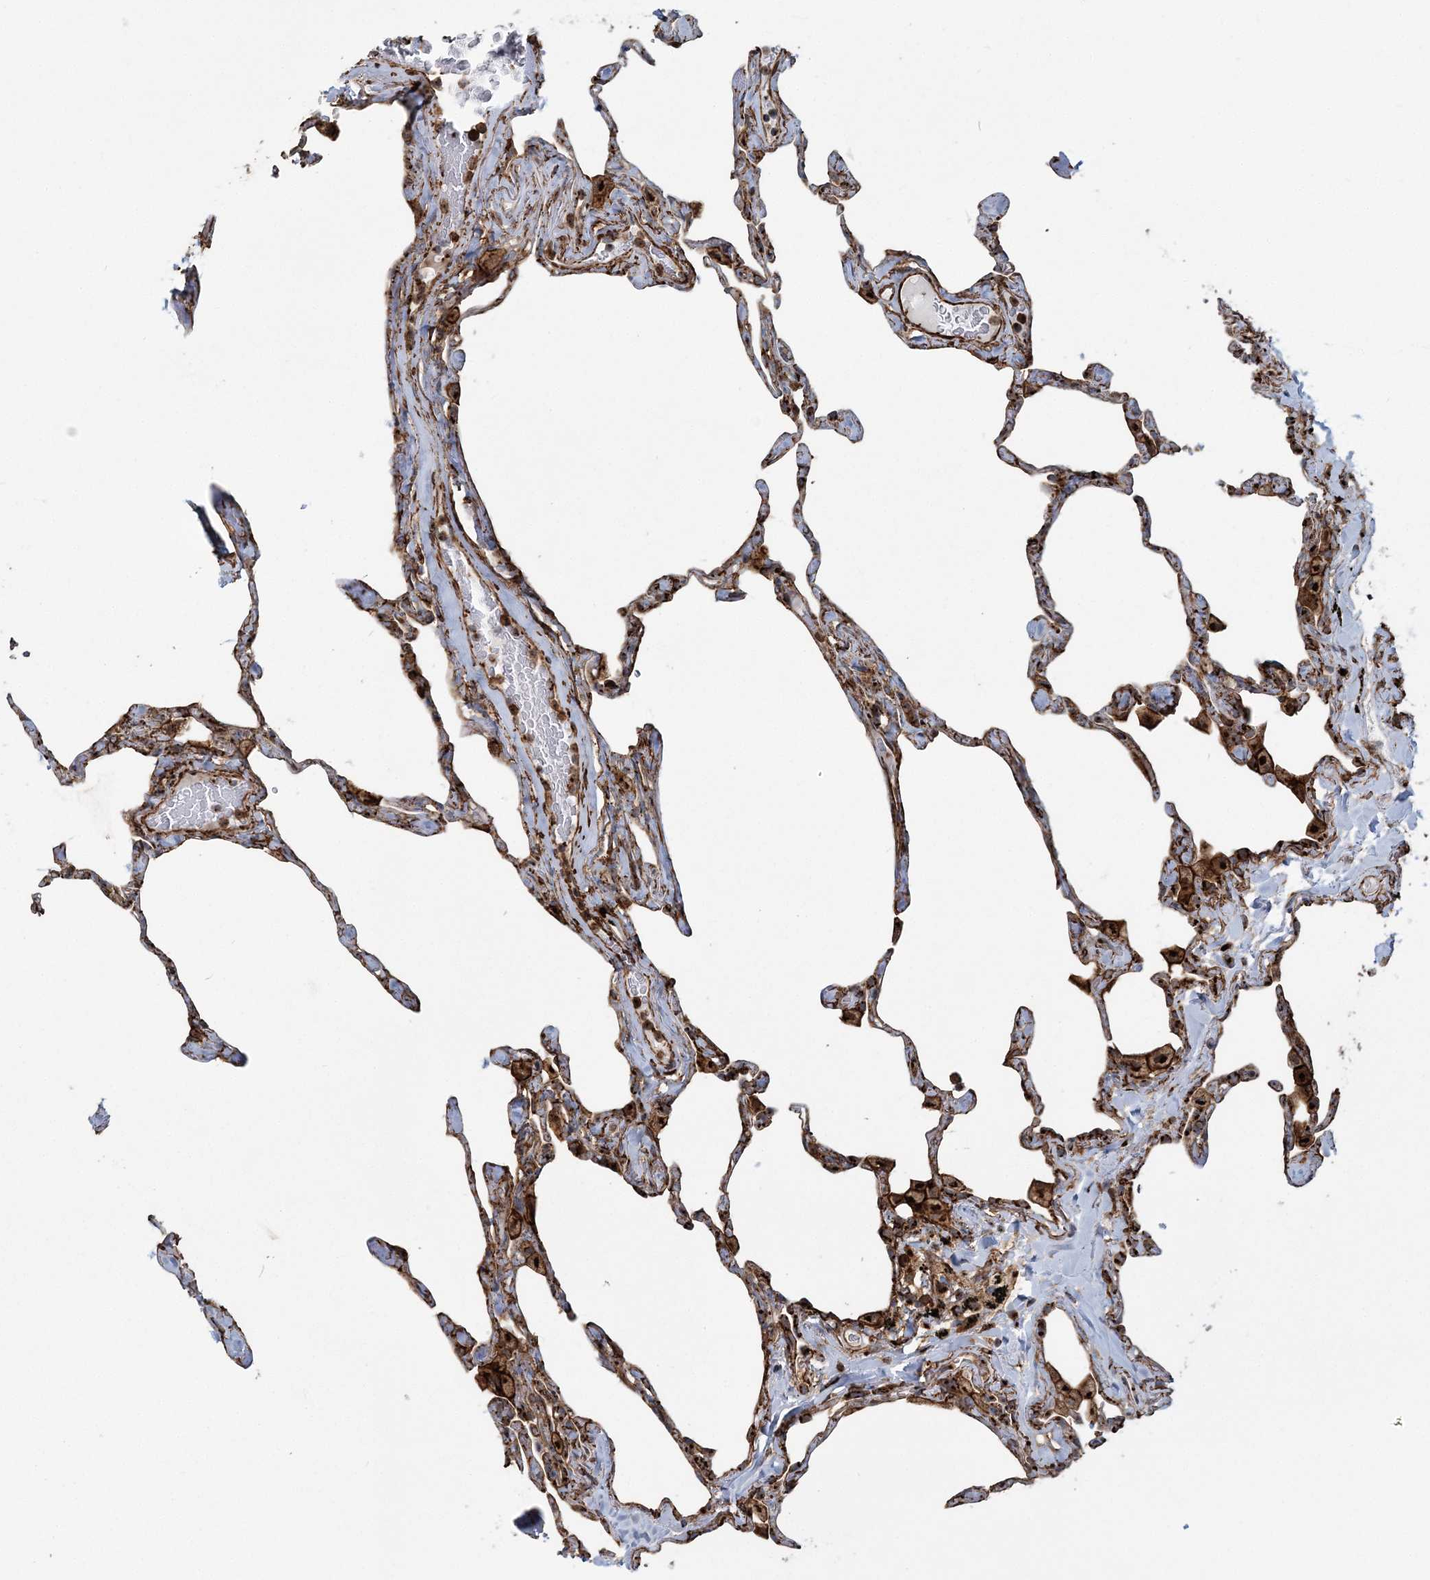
{"staining": {"intensity": "moderate", "quantity": "25%-75%", "location": "cytoplasmic/membranous"}, "tissue": "lung", "cell_type": "Alveolar cells", "image_type": "normal", "snomed": [{"axis": "morphology", "description": "Normal tissue, NOS"}, {"axis": "topography", "description": "Lung"}], "caption": "Brown immunohistochemical staining in benign human lung exhibits moderate cytoplasmic/membranous positivity in approximately 25%-75% of alveolar cells. (DAB (3,3'-diaminobenzidine) IHC with brightfield microscopy, high magnification).", "gene": "TRAF3IP2", "patient": {"sex": "male", "age": 65}}